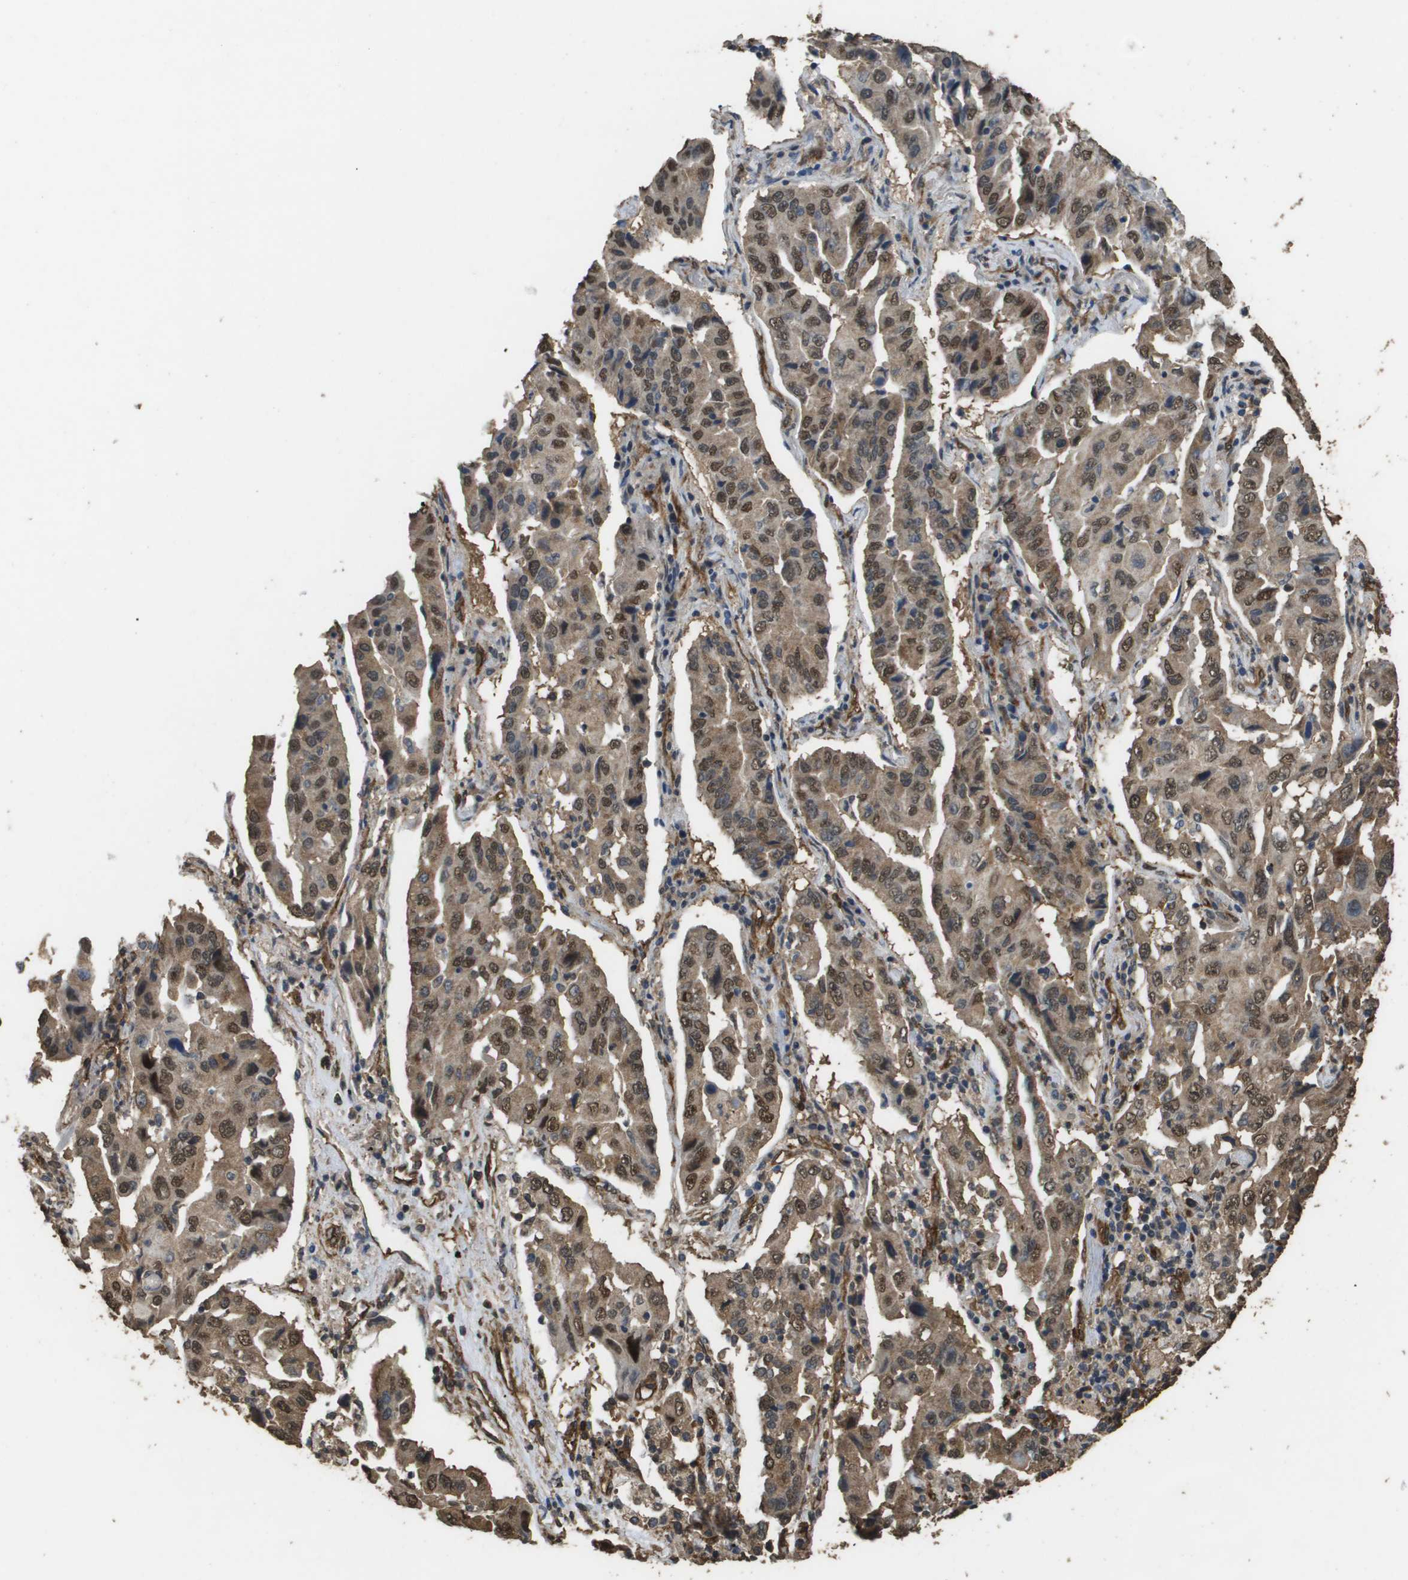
{"staining": {"intensity": "moderate", "quantity": ">75%", "location": "cytoplasmic/membranous,nuclear"}, "tissue": "lung cancer", "cell_type": "Tumor cells", "image_type": "cancer", "snomed": [{"axis": "morphology", "description": "Adenocarcinoma, NOS"}, {"axis": "topography", "description": "Lung"}], "caption": "Lung cancer (adenocarcinoma) stained with DAB (3,3'-diaminobenzidine) IHC exhibits medium levels of moderate cytoplasmic/membranous and nuclear expression in approximately >75% of tumor cells.", "gene": "AAMP", "patient": {"sex": "female", "age": 65}}